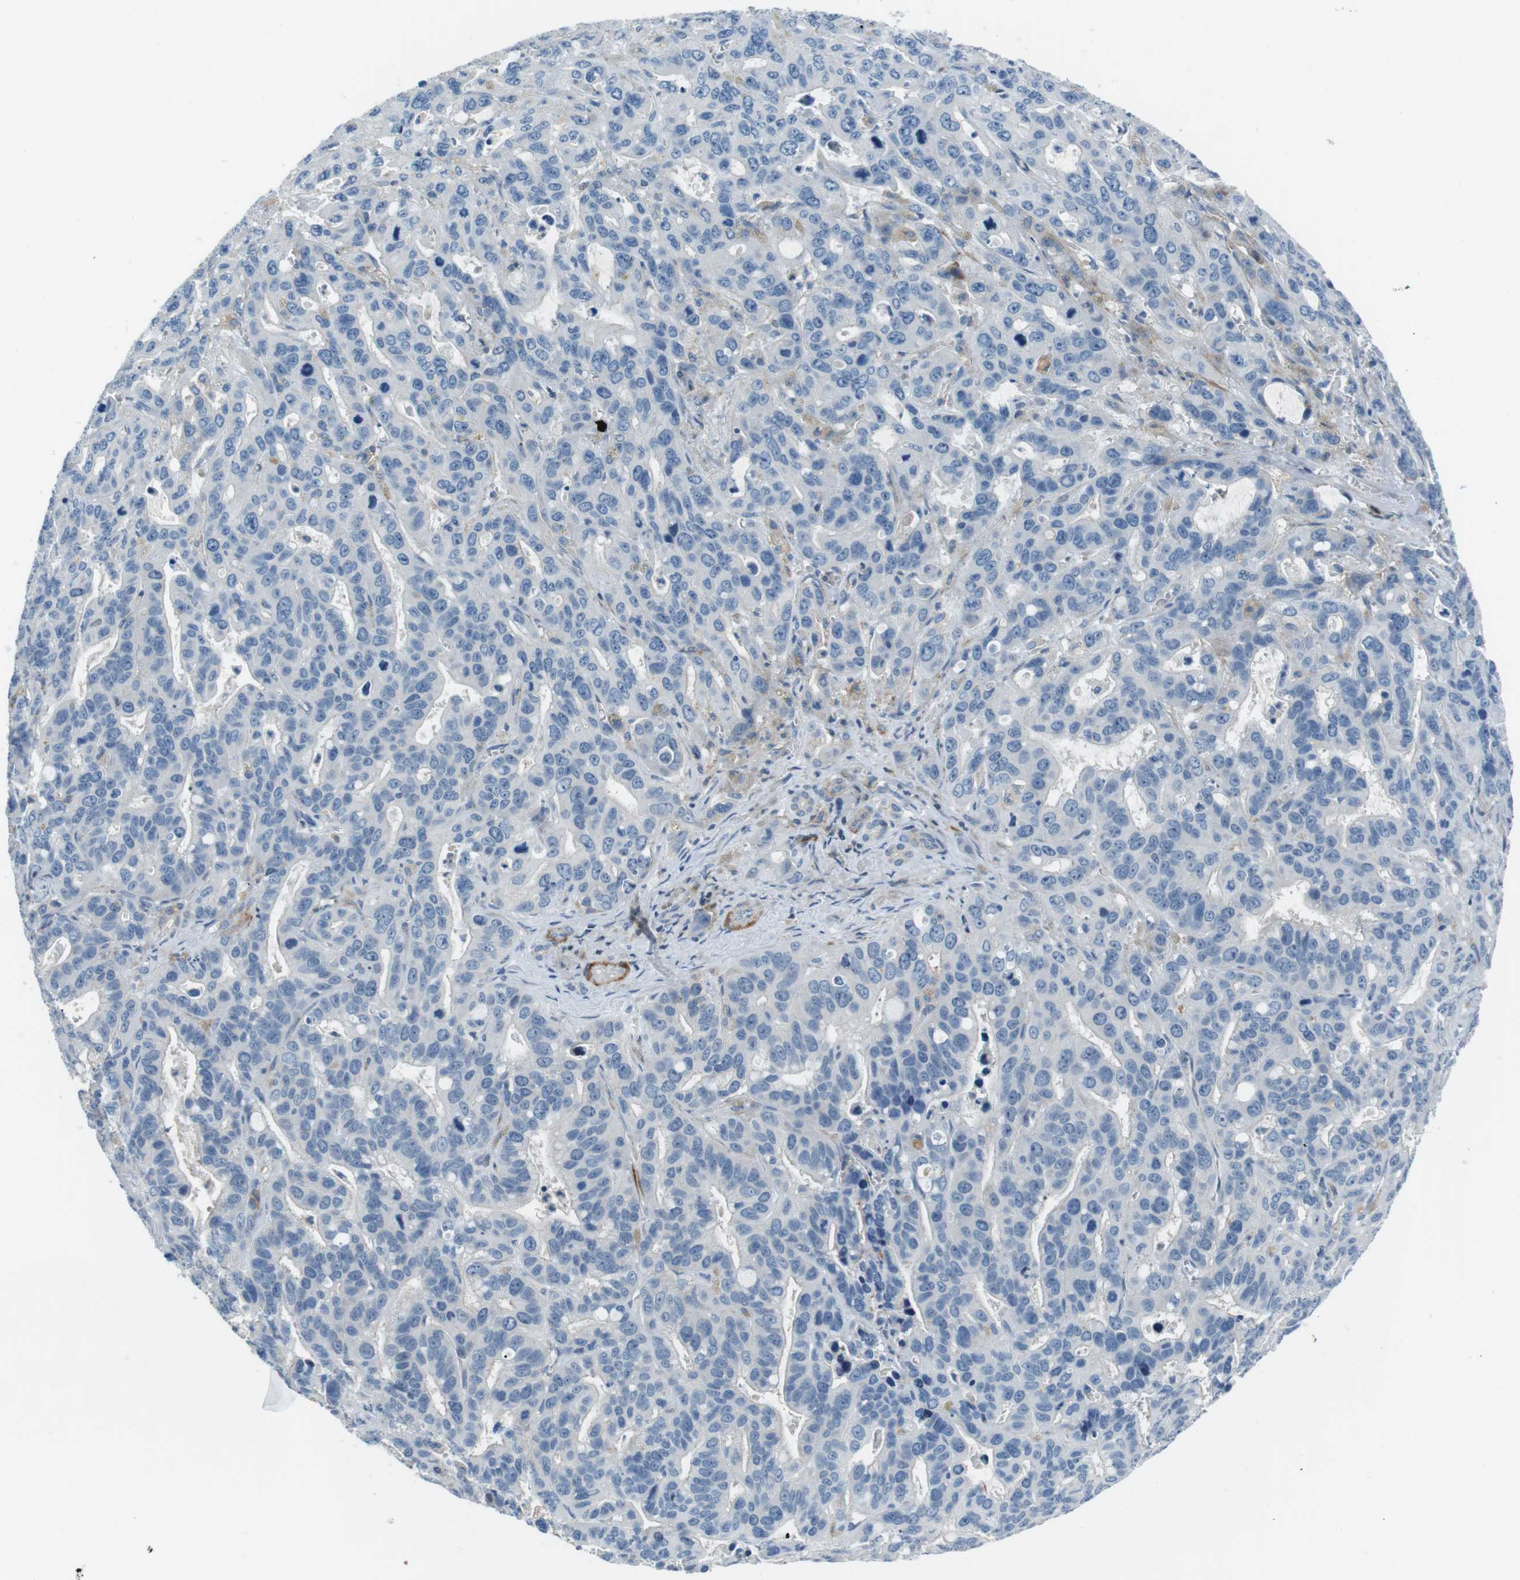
{"staining": {"intensity": "negative", "quantity": "none", "location": "none"}, "tissue": "liver cancer", "cell_type": "Tumor cells", "image_type": "cancer", "snomed": [{"axis": "morphology", "description": "Cholangiocarcinoma"}, {"axis": "topography", "description": "Liver"}], "caption": "Immunohistochemical staining of human liver cancer (cholangiocarcinoma) displays no significant staining in tumor cells.", "gene": "ARVCF", "patient": {"sex": "female", "age": 65}}